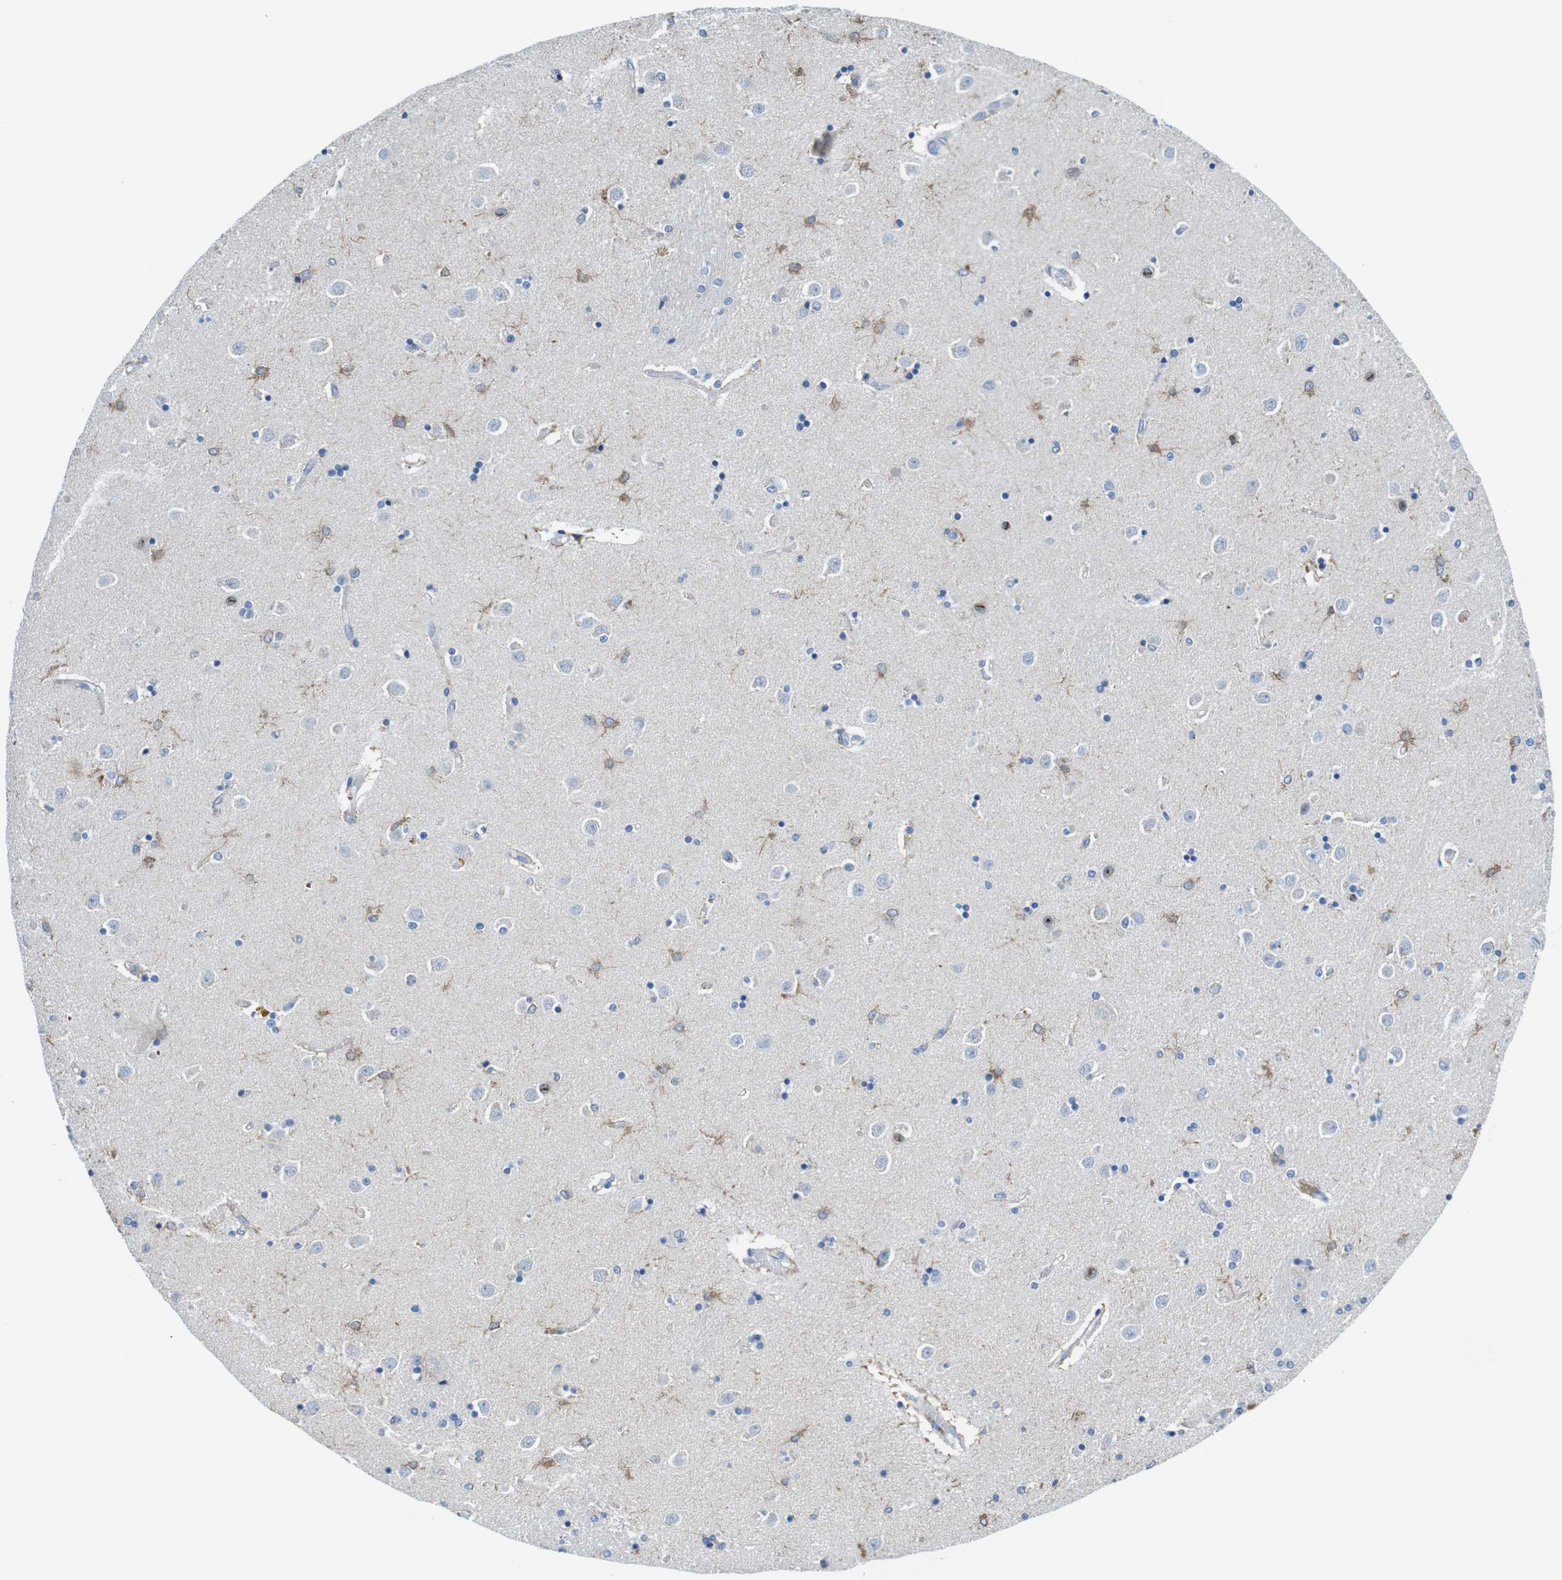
{"staining": {"intensity": "moderate", "quantity": "<25%", "location": "cytoplasmic/membranous"}, "tissue": "caudate", "cell_type": "Glial cells", "image_type": "normal", "snomed": [{"axis": "morphology", "description": "Normal tissue, NOS"}, {"axis": "topography", "description": "Lateral ventricle wall"}], "caption": "This histopathology image shows IHC staining of benign human caudate, with low moderate cytoplasmic/membranous expression in about <25% of glial cells.", "gene": "CDH8", "patient": {"sex": "female", "age": 54}}